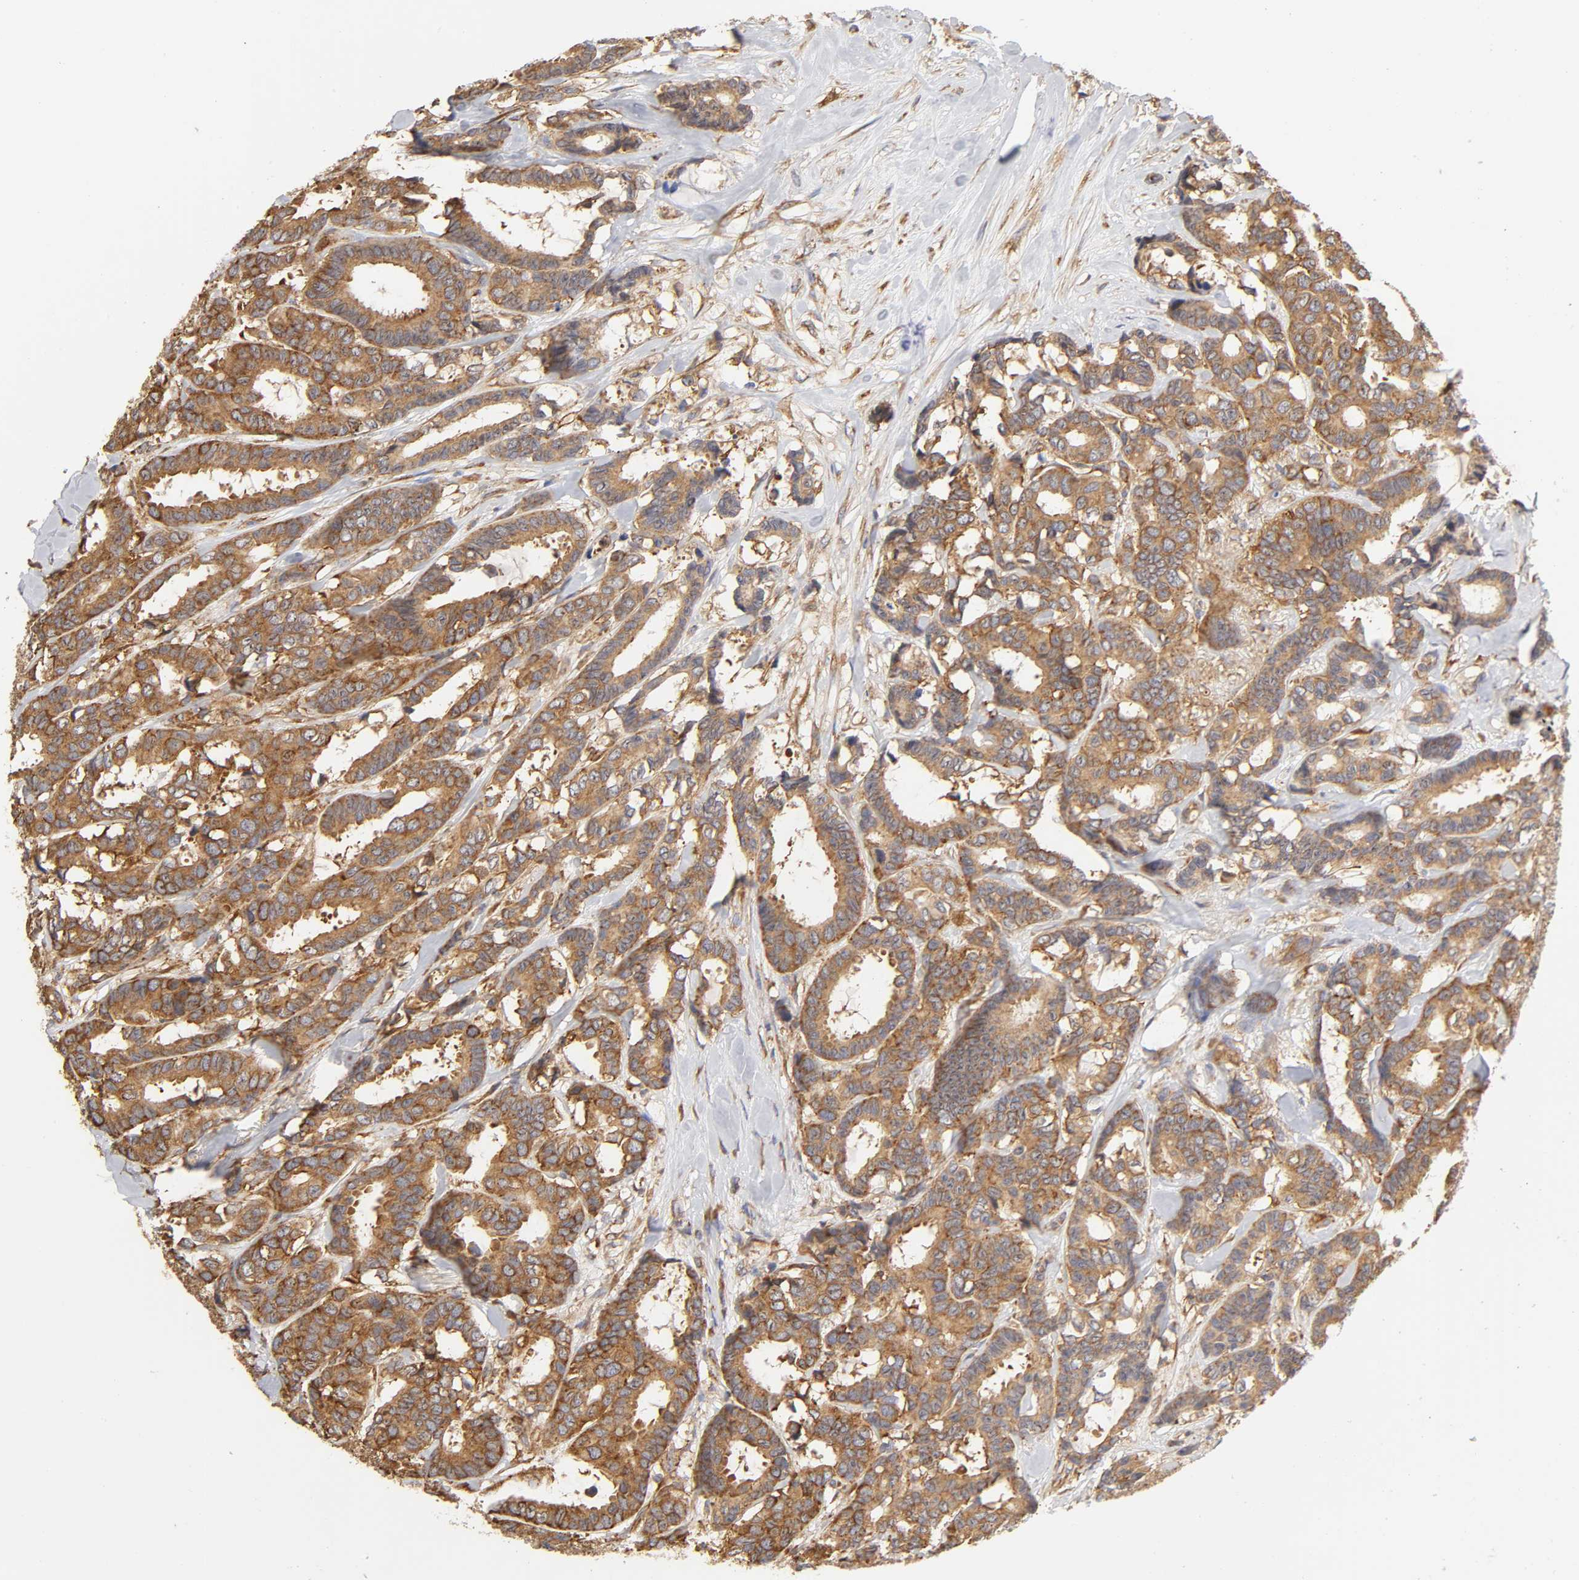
{"staining": {"intensity": "strong", "quantity": ">75%", "location": "cytoplasmic/membranous"}, "tissue": "breast cancer", "cell_type": "Tumor cells", "image_type": "cancer", "snomed": [{"axis": "morphology", "description": "Duct carcinoma"}, {"axis": "topography", "description": "Breast"}], "caption": "Breast cancer (intraductal carcinoma) was stained to show a protein in brown. There is high levels of strong cytoplasmic/membranous staining in about >75% of tumor cells. The staining was performed using DAB, with brown indicating positive protein expression. Nuclei are stained blue with hematoxylin.", "gene": "RPL14", "patient": {"sex": "female", "age": 87}}